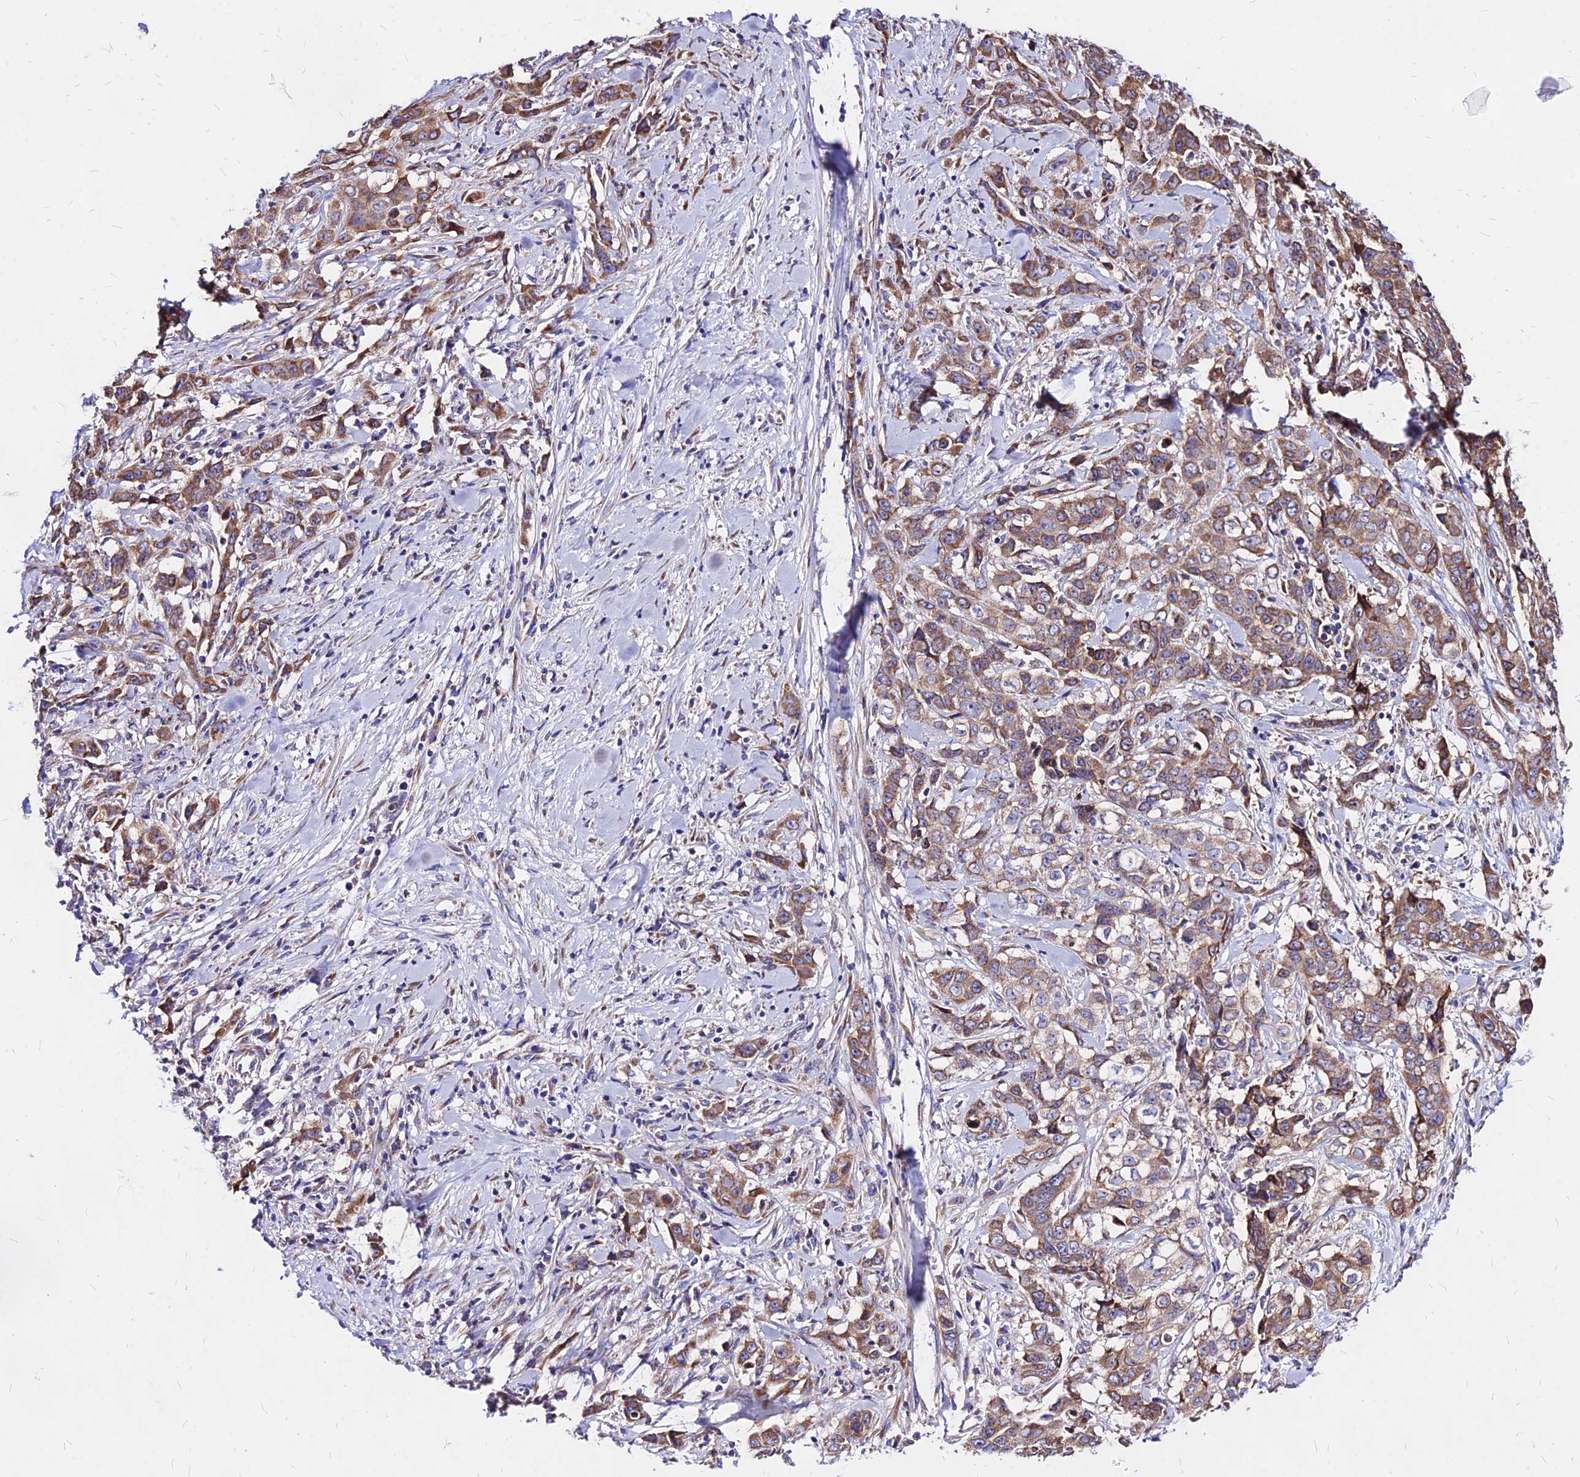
{"staining": {"intensity": "moderate", "quantity": ">75%", "location": "cytoplasmic/membranous"}, "tissue": "stomach cancer", "cell_type": "Tumor cells", "image_type": "cancer", "snomed": [{"axis": "morphology", "description": "Adenocarcinoma, NOS"}, {"axis": "topography", "description": "Stomach, upper"}], "caption": "Moderate cytoplasmic/membranous staining is seen in approximately >75% of tumor cells in adenocarcinoma (stomach). (Stains: DAB in brown, nuclei in blue, Microscopy: brightfield microscopy at high magnification).", "gene": "MRPL3", "patient": {"sex": "male", "age": 62}}